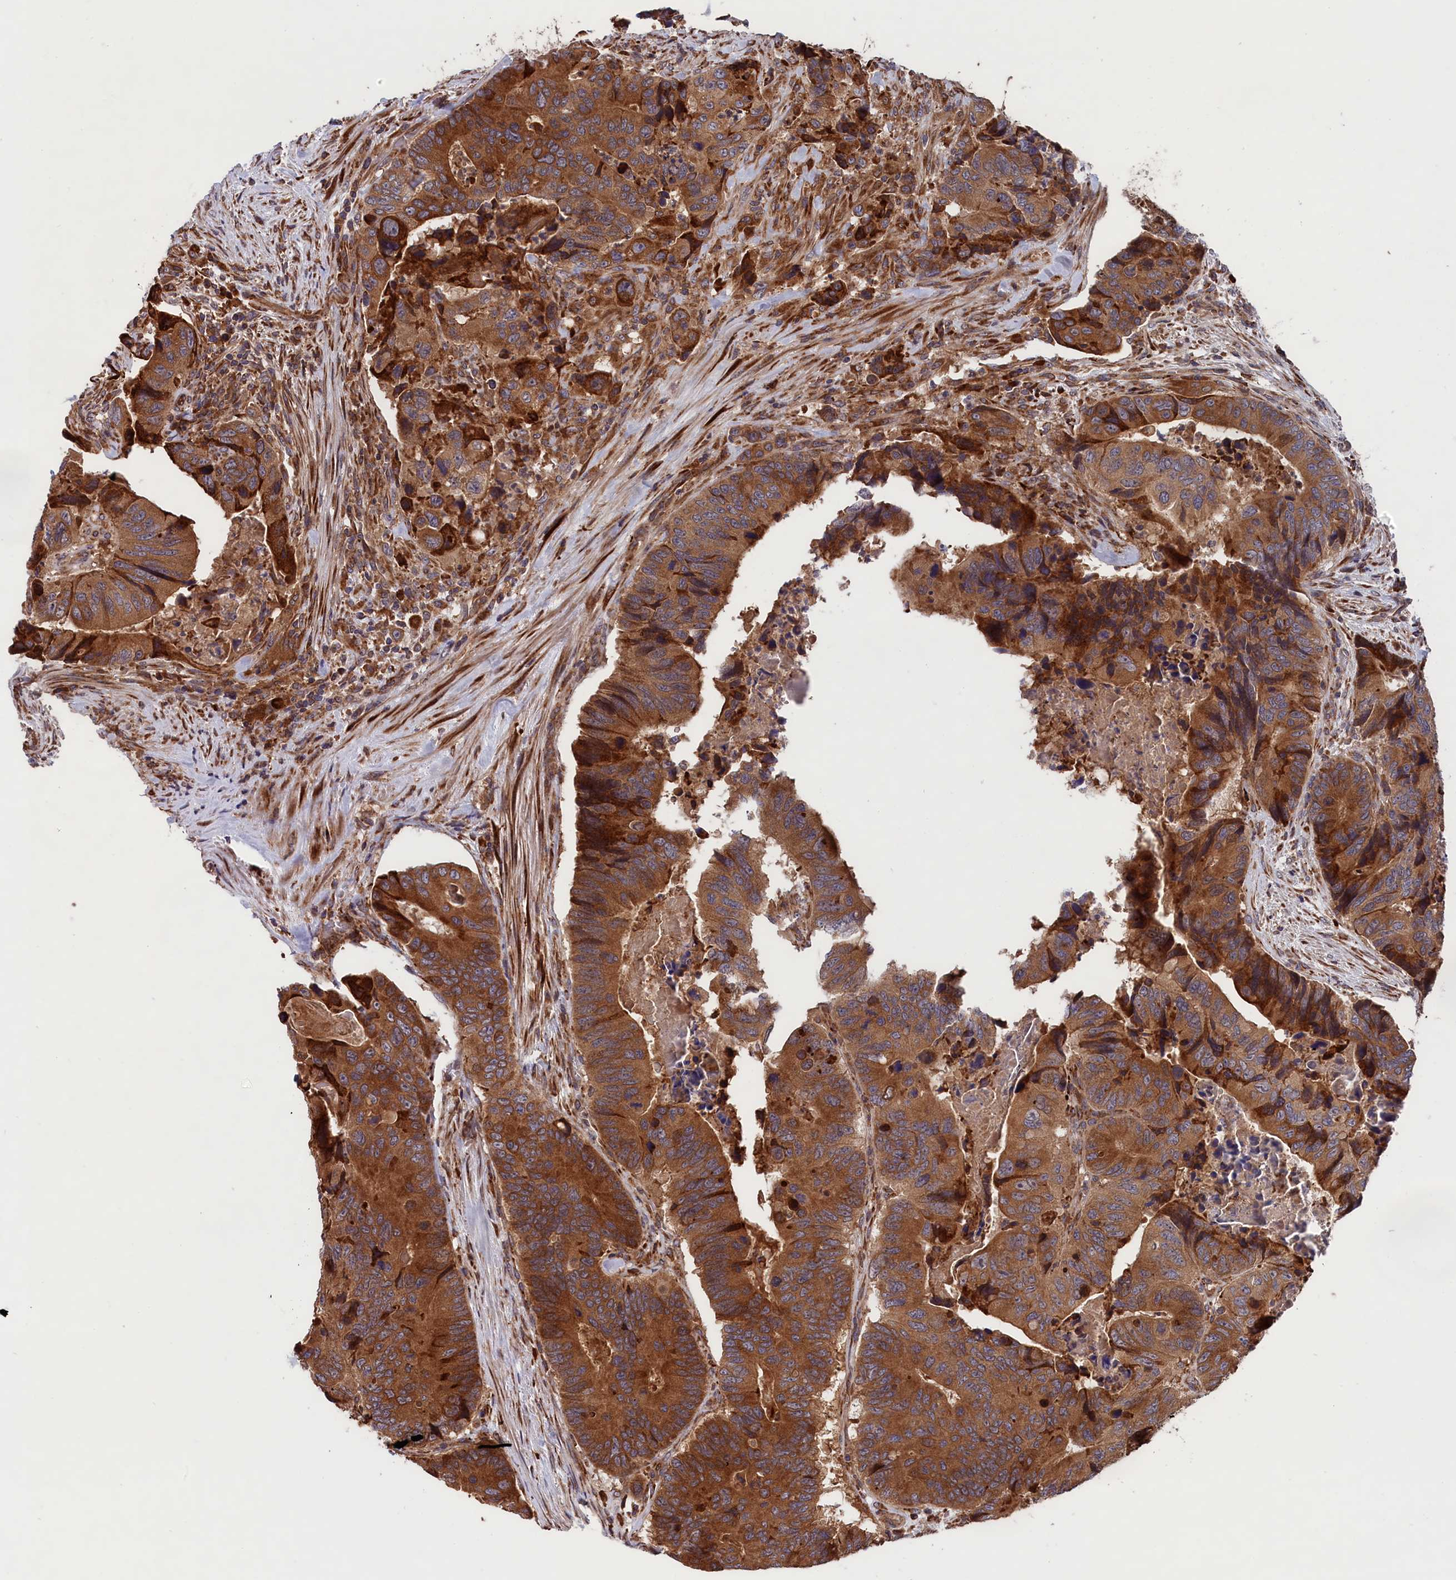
{"staining": {"intensity": "strong", "quantity": ">75%", "location": "cytoplasmic/membranous"}, "tissue": "colorectal cancer", "cell_type": "Tumor cells", "image_type": "cancer", "snomed": [{"axis": "morphology", "description": "Adenocarcinoma, NOS"}, {"axis": "topography", "description": "Colon"}], "caption": "This photomicrograph exhibits adenocarcinoma (colorectal) stained with immunohistochemistry to label a protein in brown. The cytoplasmic/membranous of tumor cells show strong positivity for the protein. Nuclei are counter-stained blue.", "gene": "PLA2G4C", "patient": {"sex": "male", "age": 84}}